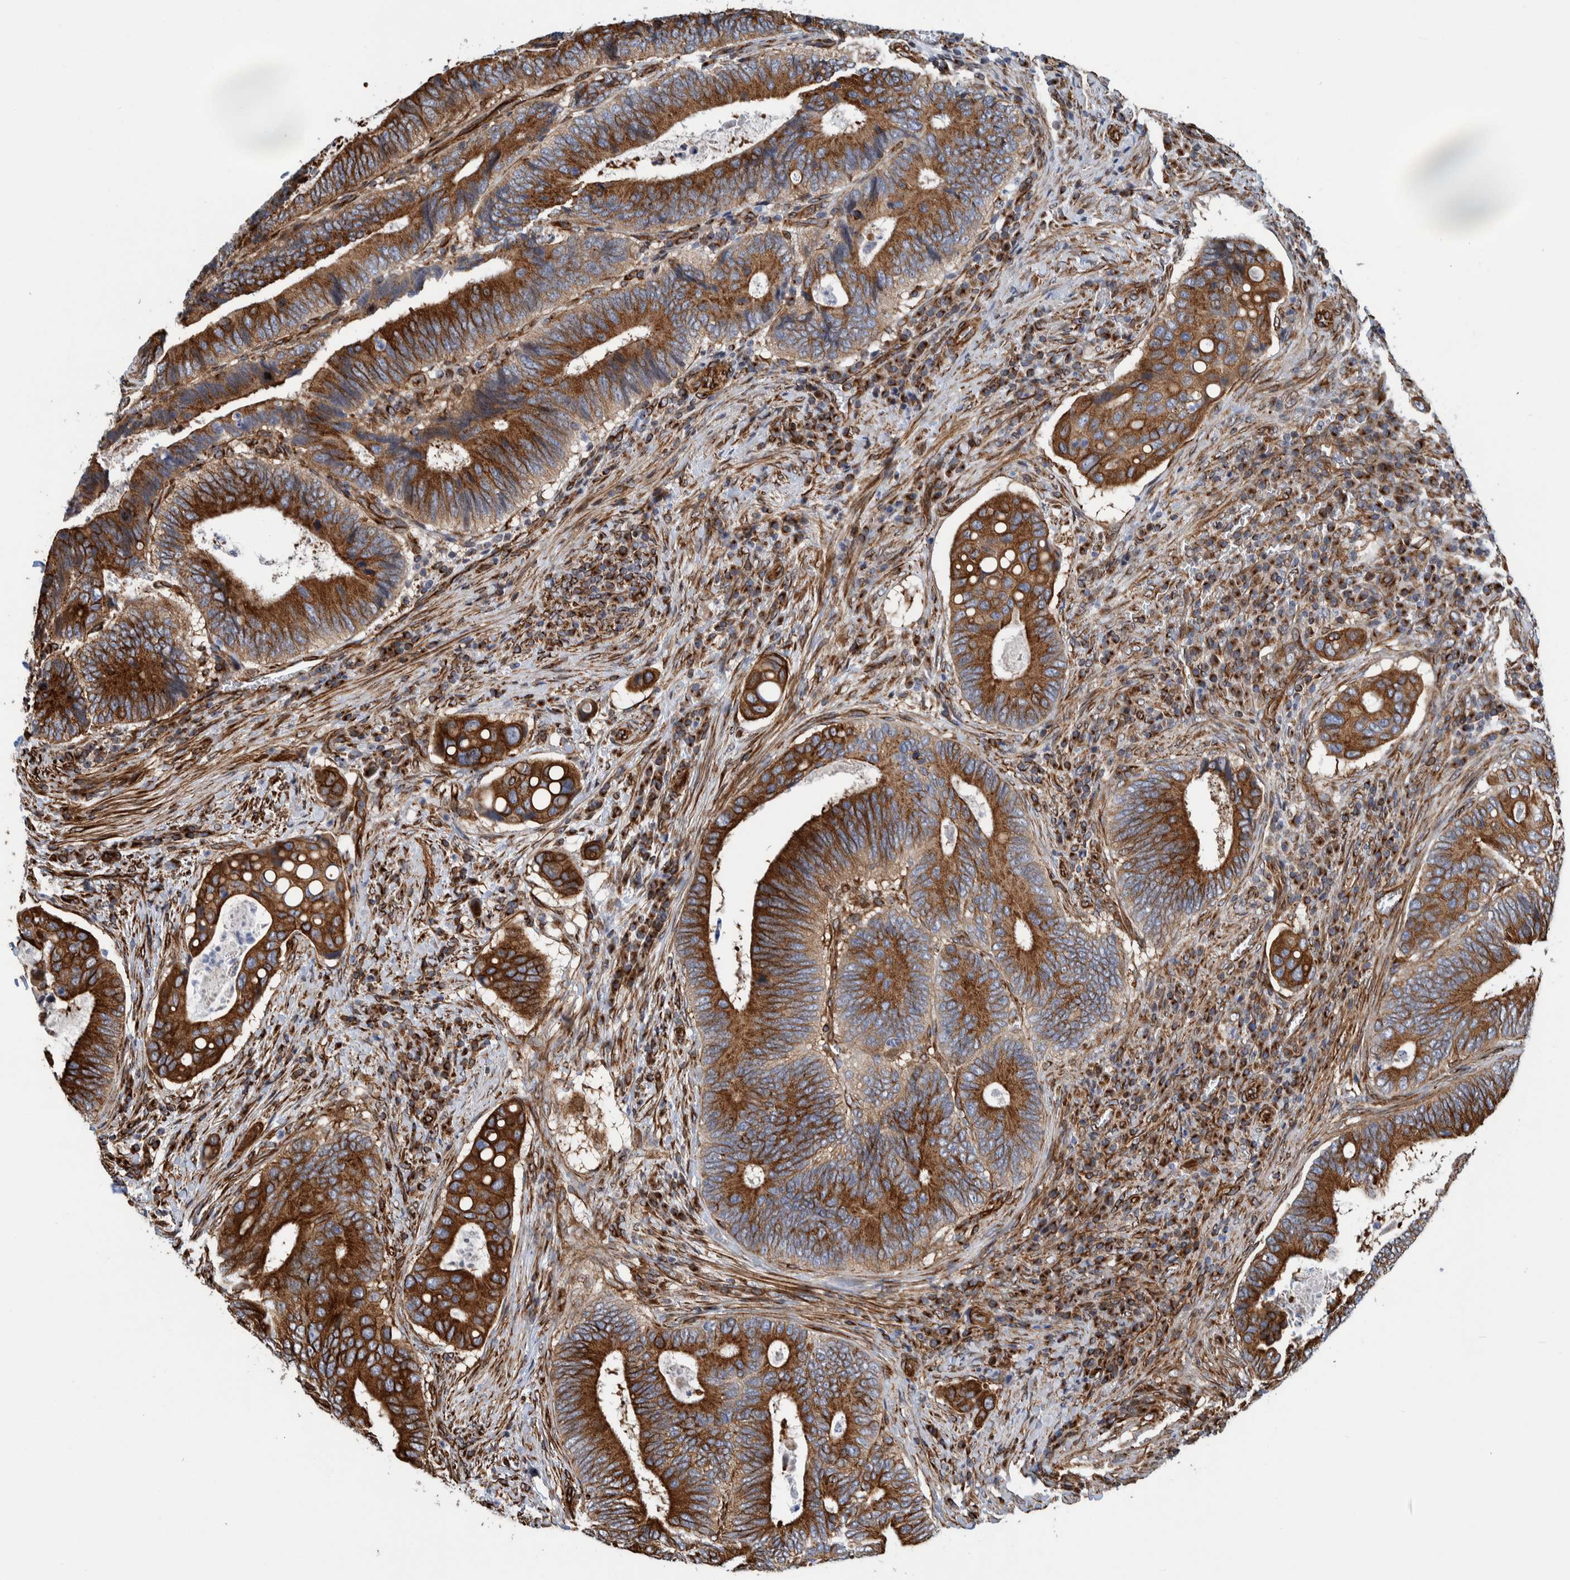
{"staining": {"intensity": "strong", "quantity": ">75%", "location": "cytoplasmic/membranous"}, "tissue": "colorectal cancer", "cell_type": "Tumor cells", "image_type": "cancer", "snomed": [{"axis": "morphology", "description": "Inflammation, NOS"}, {"axis": "morphology", "description": "Adenocarcinoma, NOS"}, {"axis": "topography", "description": "Colon"}], "caption": "Strong cytoplasmic/membranous staining is identified in approximately >75% of tumor cells in colorectal adenocarcinoma.", "gene": "CCDC57", "patient": {"sex": "male", "age": 72}}